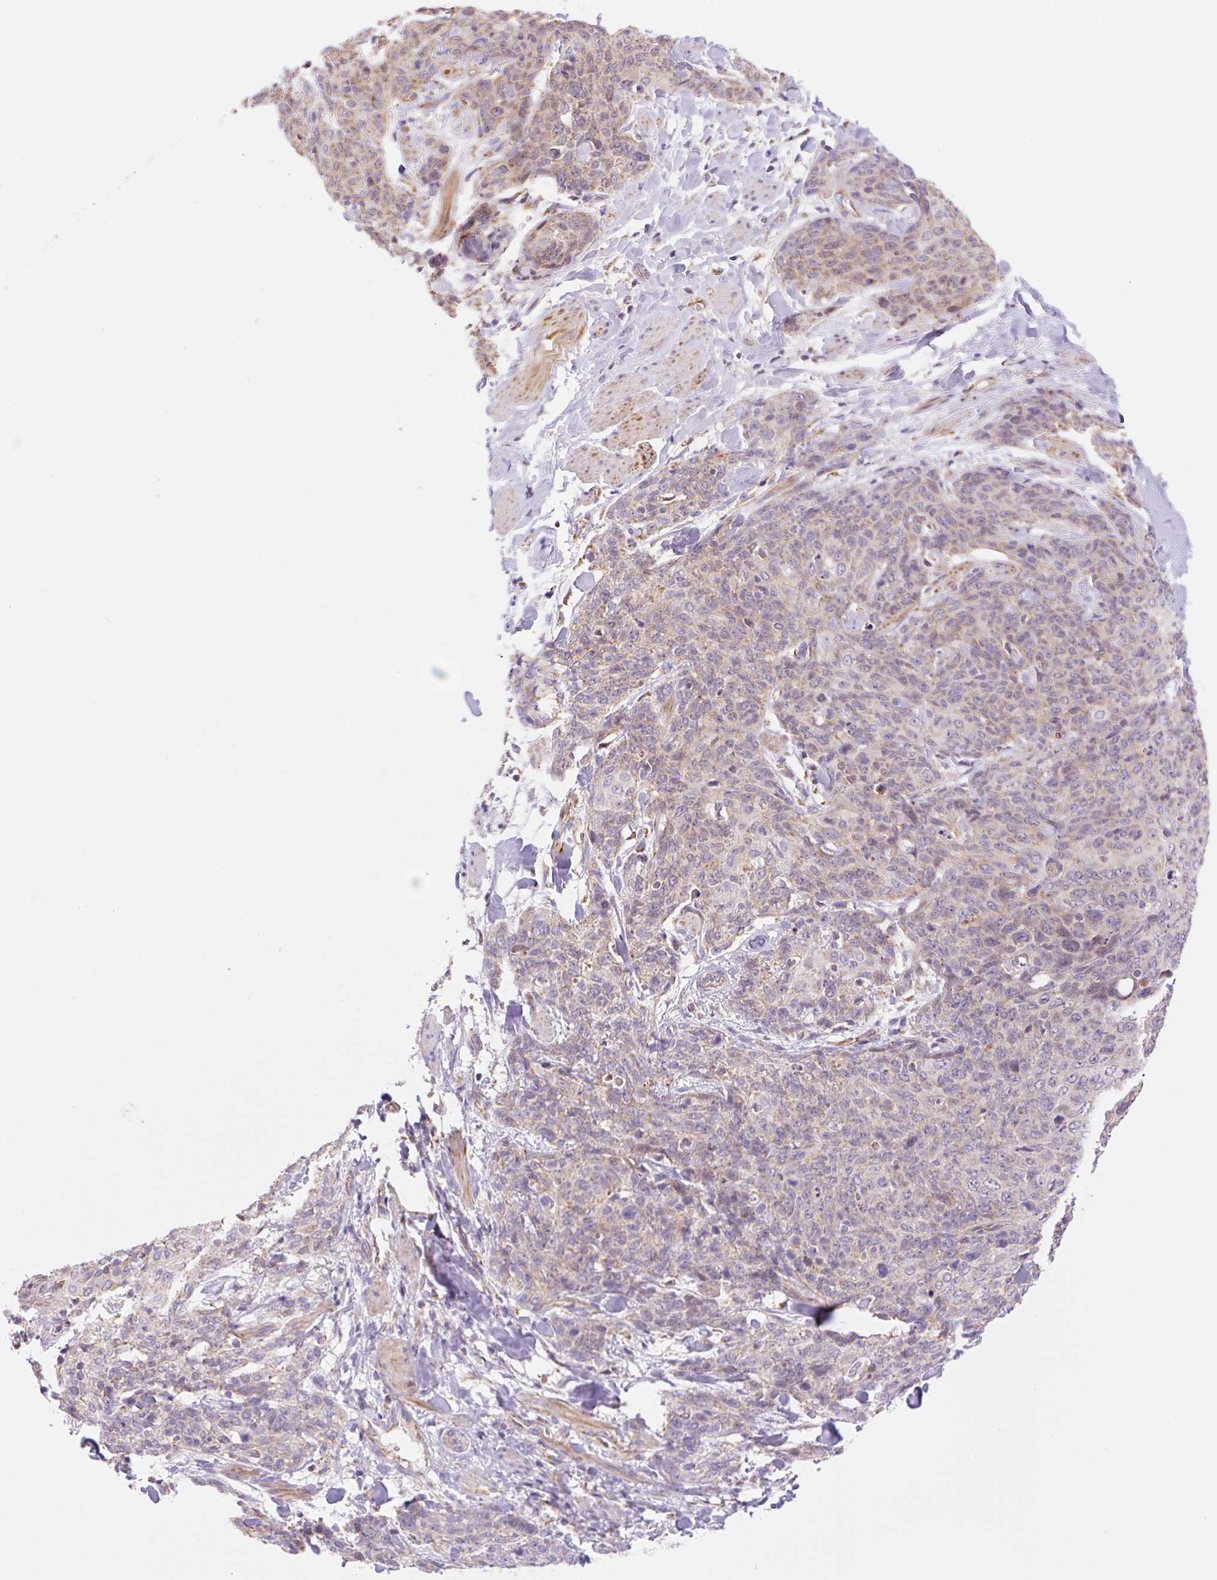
{"staining": {"intensity": "weak", "quantity": "25%-75%", "location": "cytoplasmic/membranous"}, "tissue": "skin cancer", "cell_type": "Tumor cells", "image_type": "cancer", "snomed": [{"axis": "morphology", "description": "Squamous cell carcinoma, NOS"}, {"axis": "topography", "description": "Skin"}, {"axis": "topography", "description": "Vulva"}], "caption": "The immunohistochemical stain shows weak cytoplasmic/membranous positivity in tumor cells of skin cancer tissue.", "gene": "ESAM", "patient": {"sex": "female", "age": 85}}